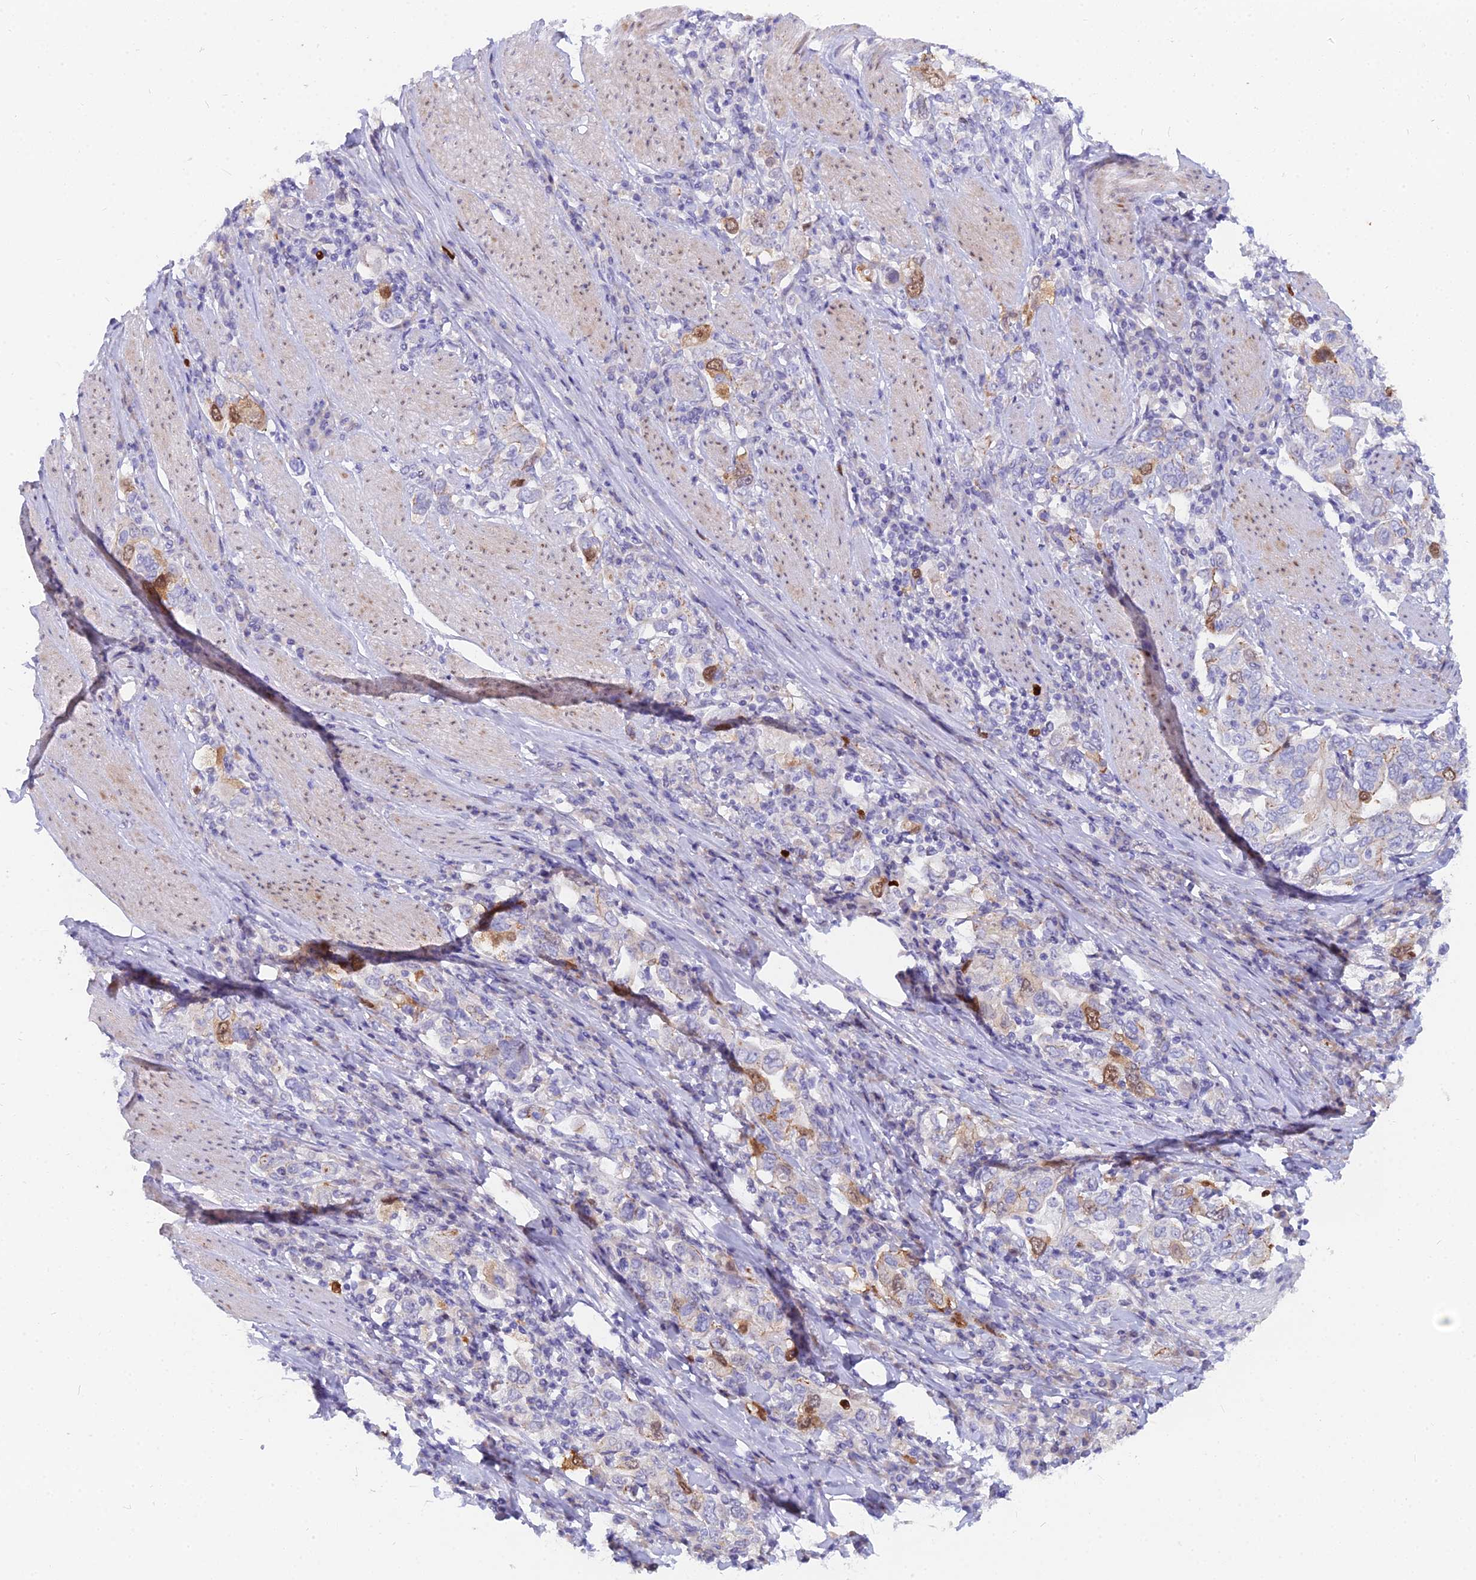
{"staining": {"intensity": "moderate", "quantity": "<25%", "location": "nuclear"}, "tissue": "stomach cancer", "cell_type": "Tumor cells", "image_type": "cancer", "snomed": [{"axis": "morphology", "description": "Adenocarcinoma, NOS"}, {"axis": "topography", "description": "Stomach, upper"}], "caption": "Adenocarcinoma (stomach) stained with a protein marker shows moderate staining in tumor cells.", "gene": "NUSAP1", "patient": {"sex": "male", "age": 62}}